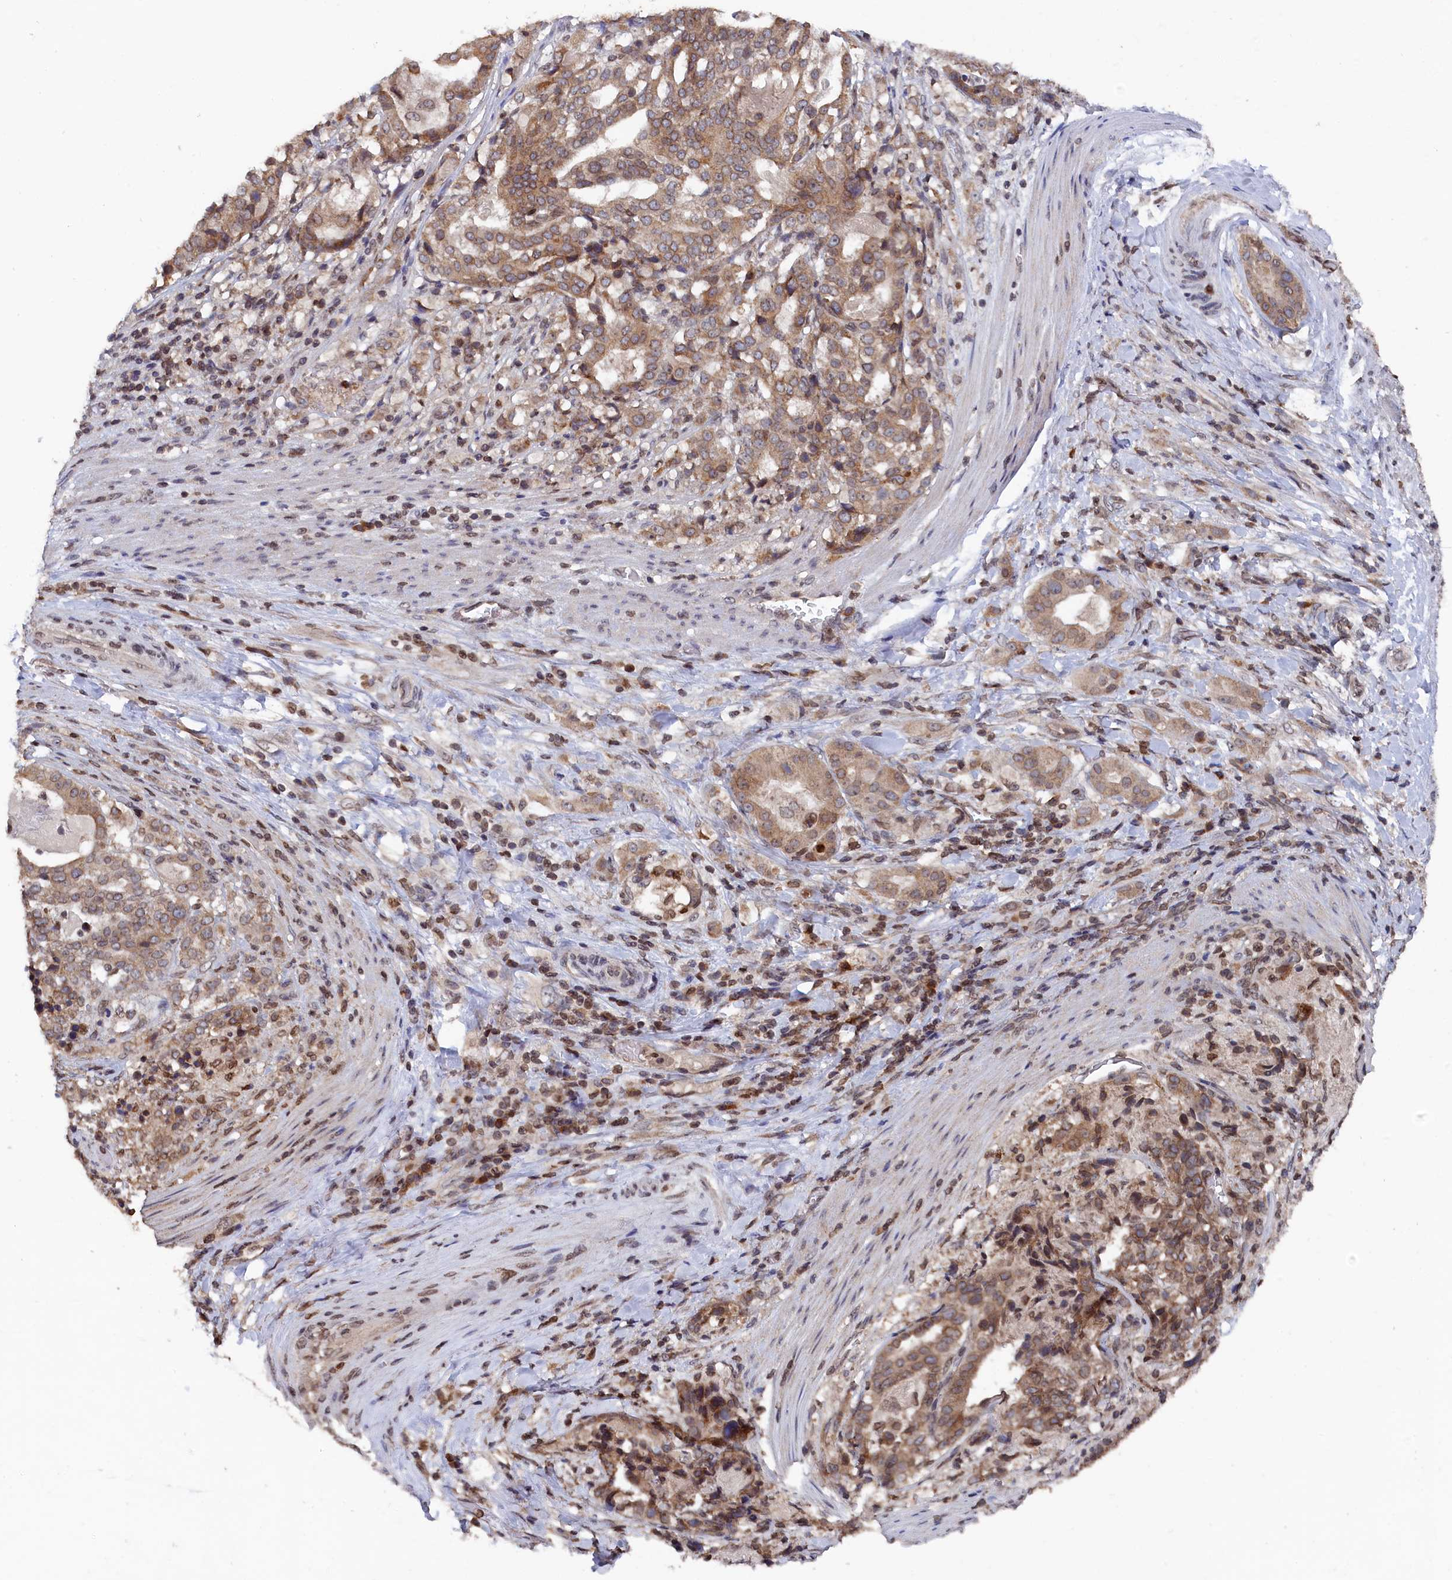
{"staining": {"intensity": "moderate", "quantity": ">75%", "location": "cytoplasmic/membranous"}, "tissue": "stomach cancer", "cell_type": "Tumor cells", "image_type": "cancer", "snomed": [{"axis": "morphology", "description": "Adenocarcinoma, NOS"}, {"axis": "topography", "description": "Stomach"}], "caption": "Brown immunohistochemical staining in stomach adenocarcinoma shows moderate cytoplasmic/membranous expression in approximately >75% of tumor cells.", "gene": "ANKEF1", "patient": {"sex": "male", "age": 48}}